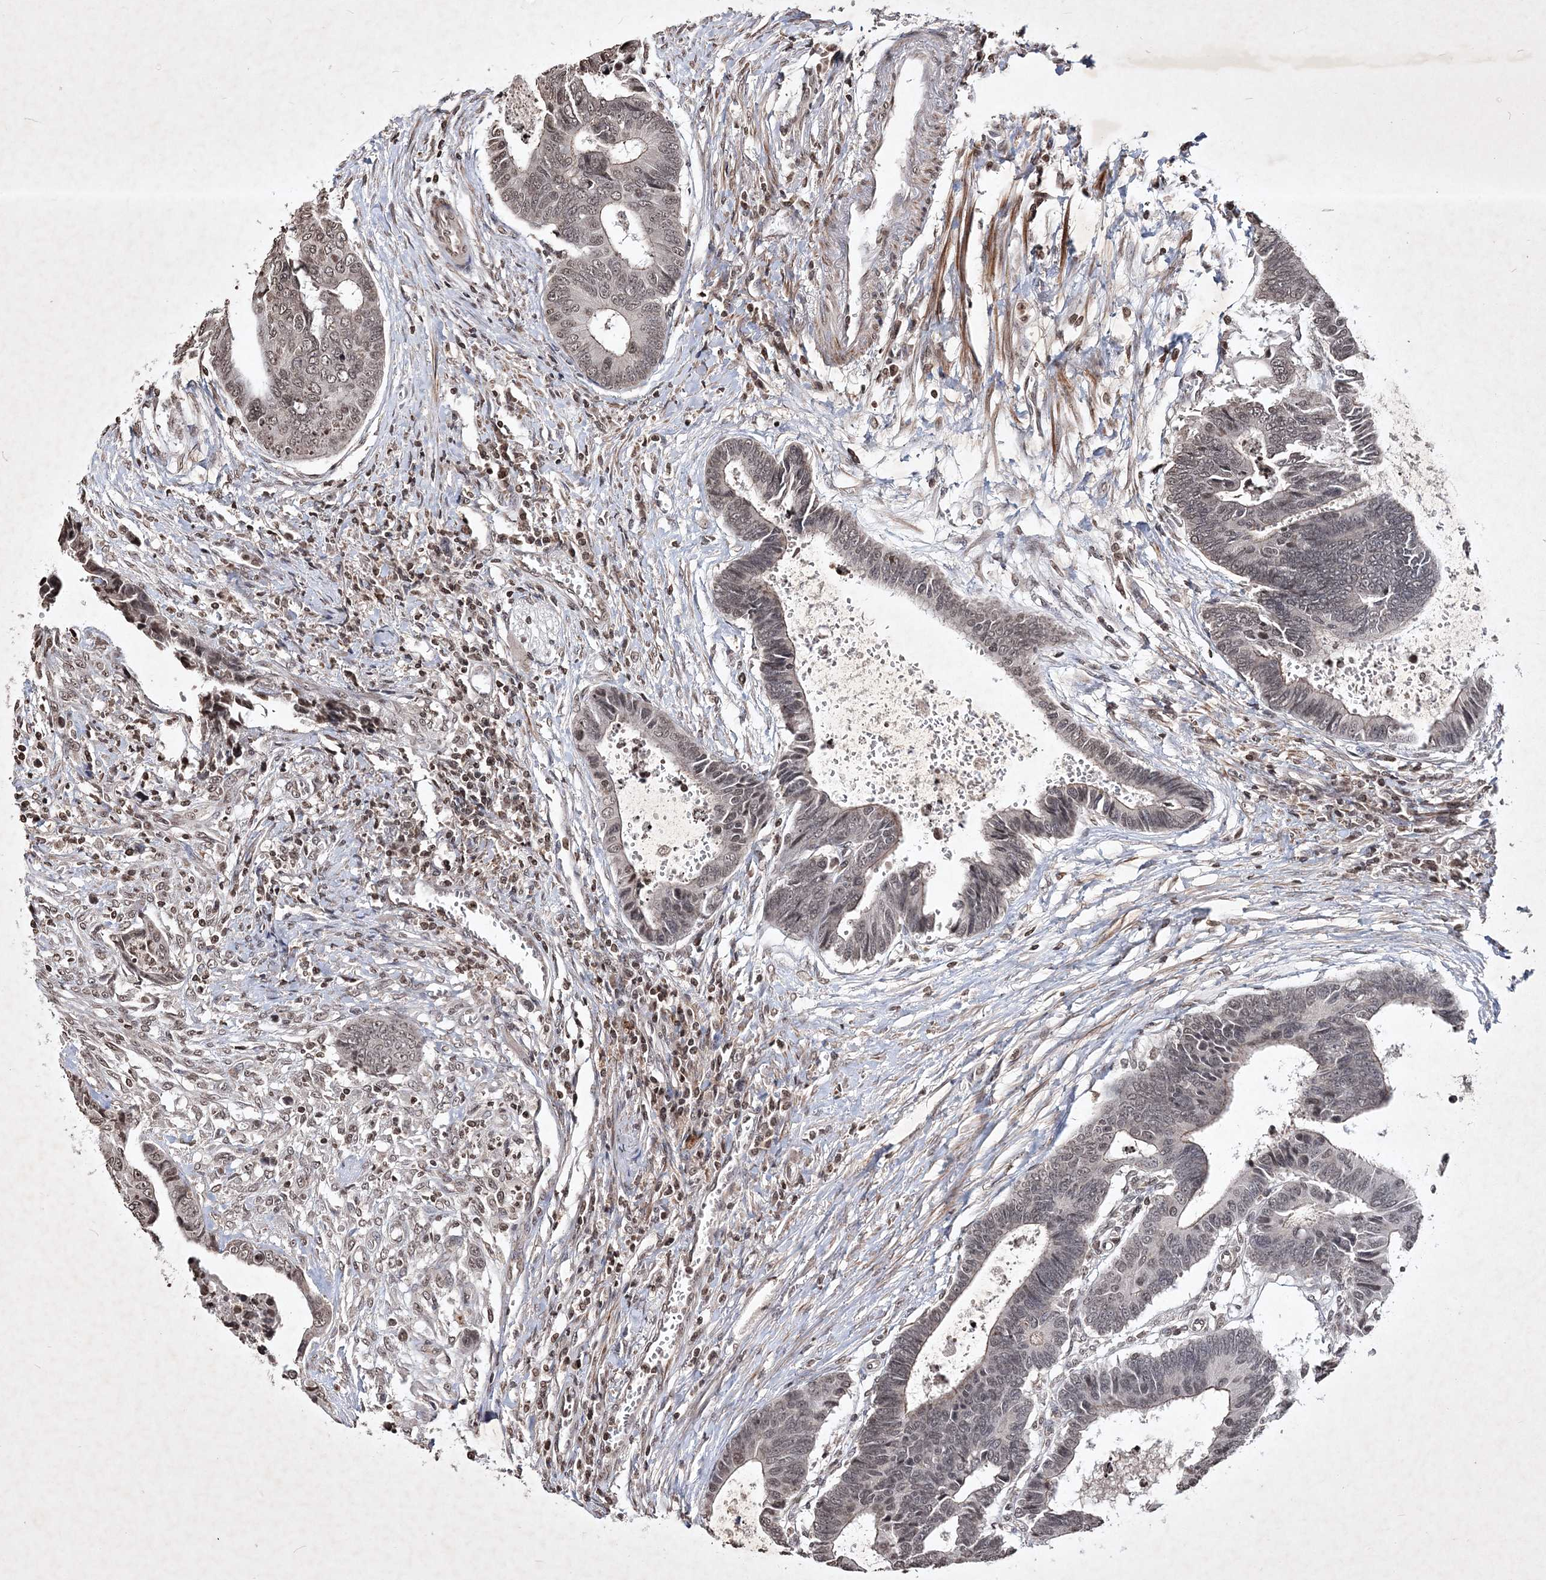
{"staining": {"intensity": "weak", "quantity": ">75%", "location": "nuclear"}, "tissue": "colorectal cancer", "cell_type": "Tumor cells", "image_type": "cancer", "snomed": [{"axis": "morphology", "description": "Adenocarcinoma, NOS"}, {"axis": "topography", "description": "Rectum"}], "caption": "Immunohistochemistry of human colorectal adenocarcinoma demonstrates low levels of weak nuclear staining in about >75% of tumor cells.", "gene": "SOWAHB", "patient": {"sex": "male", "age": 84}}